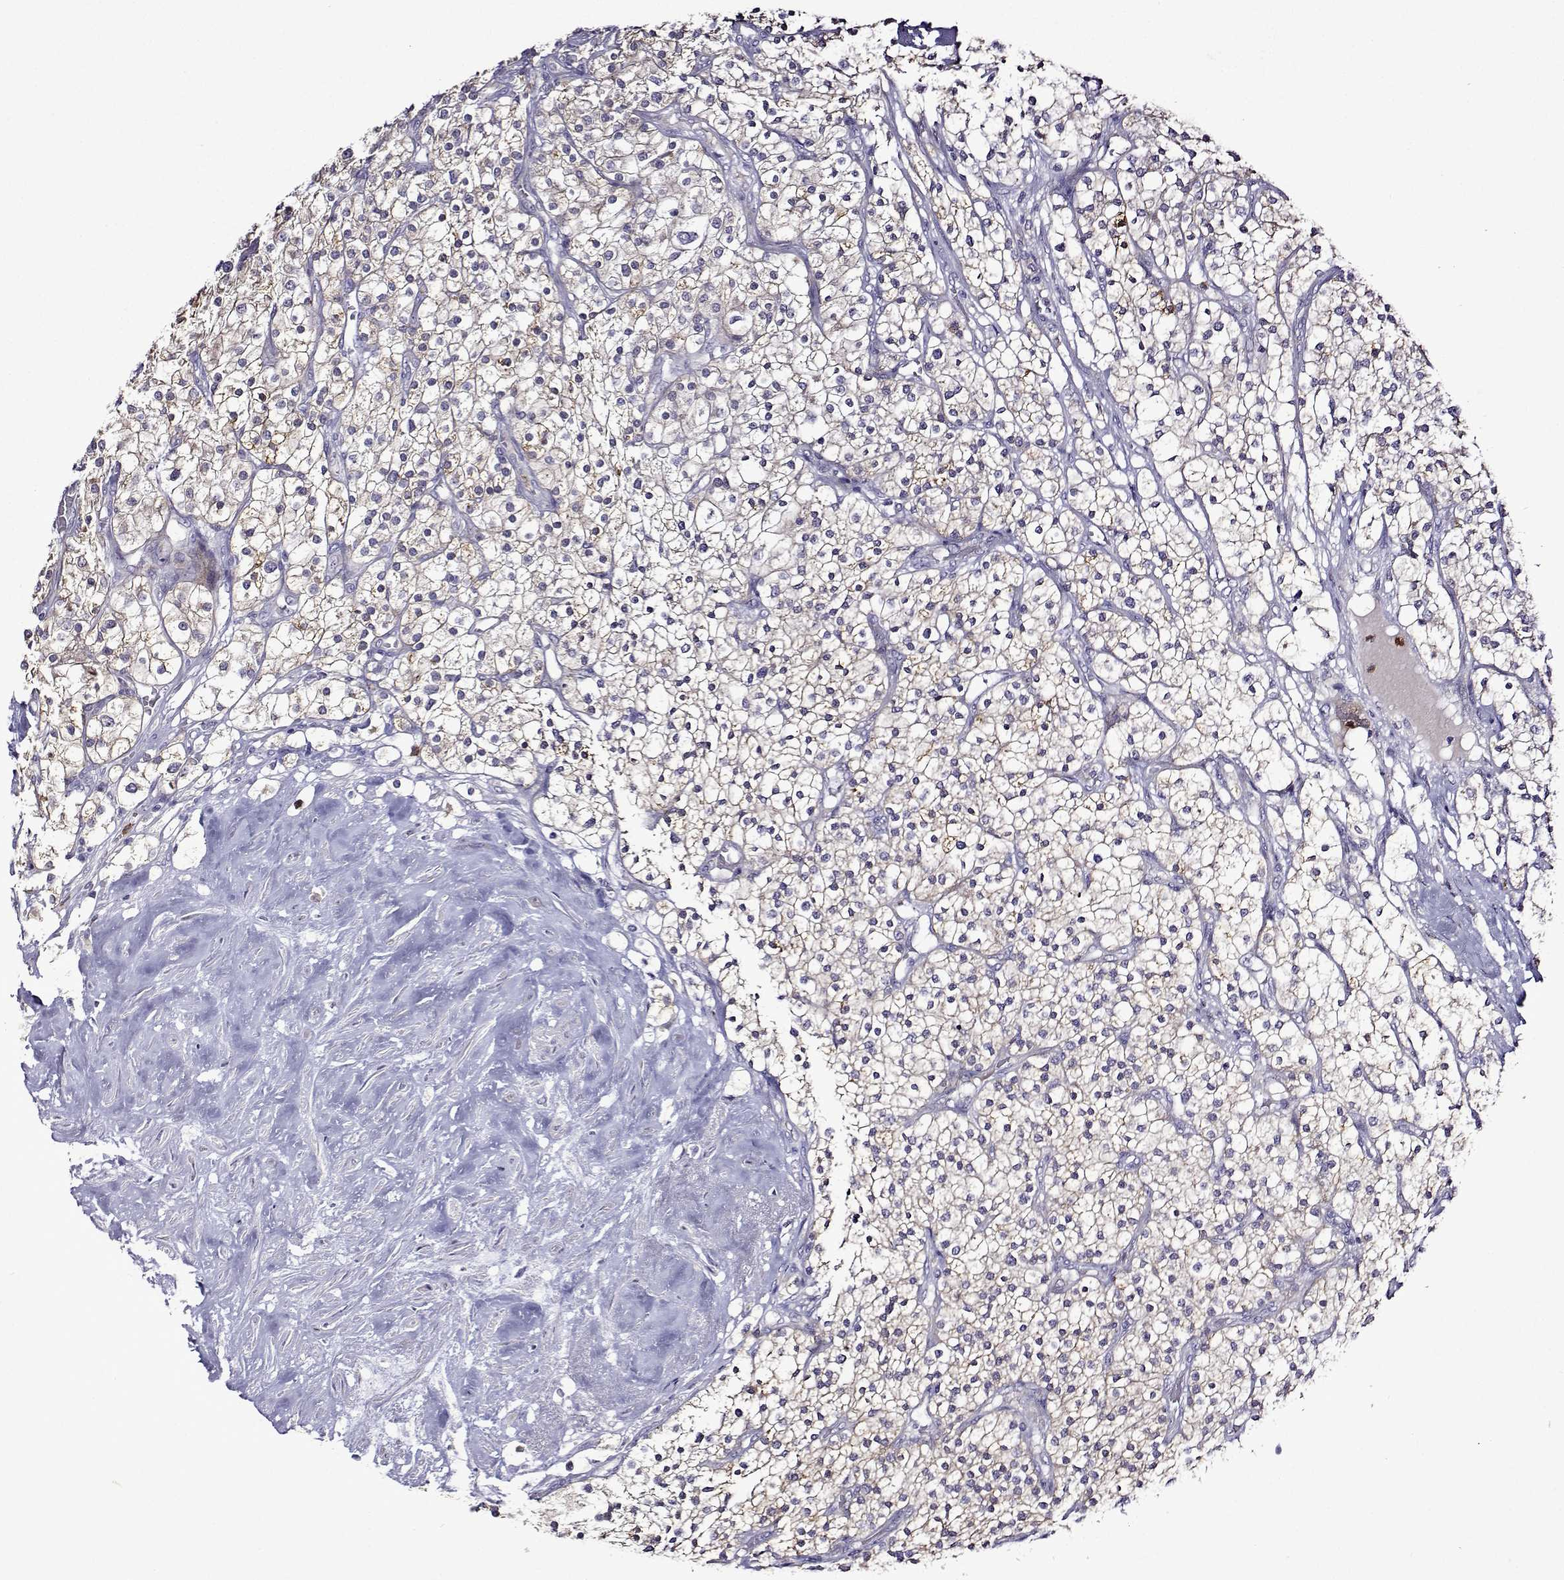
{"staining": {"intensity": "negative", "quantity": "none", "location": "none"}, "tissue": "renal cancer", "cell_type": "Tumor cells", "image_type": "cancer", "snomed": [{"axis": "morphology", "description": "Adenocarcinoma, NOS"}, {"axis": "topography", "description": "Kidney"}], "caption": "IHC of renal cancer exhibits no positivity in tumor cells.", "gene": "SULT2A1", "patient": {"sex": "male", "age": 80}}